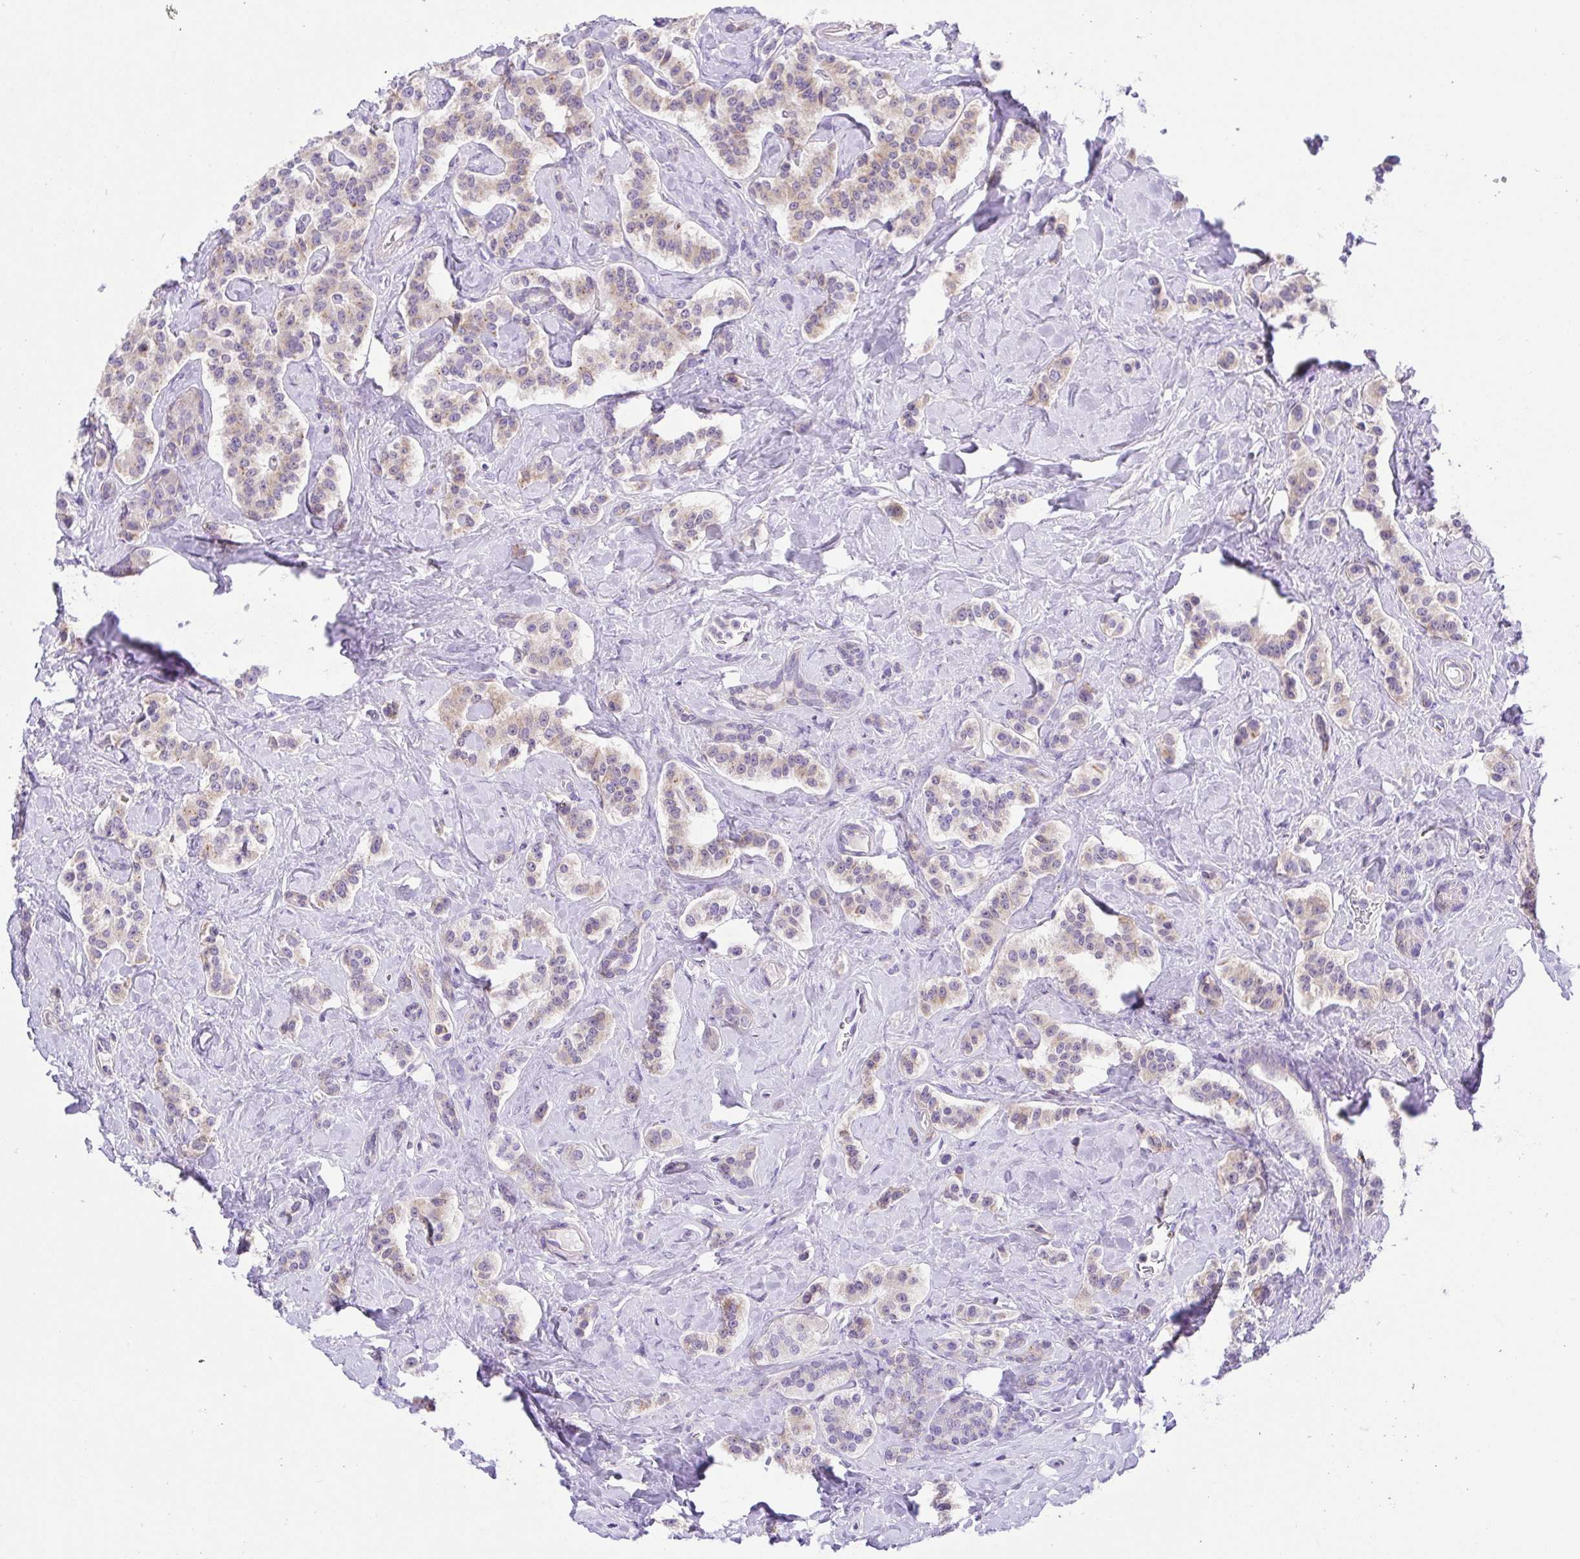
{"staining": {"intensity": "weak", "quantity": "25%-75%", "location": "cytoplasmic/membranous"}, "tissue": "carcinoid", "cell_type": "Tumor cells", "image_type": "cancer", "snomed": [{"axis": "morphology", "description": "Normal tissue, NOS"}, {"axis": "morphology", "description": "Carcinoid, malignant, NOS"}, {"axis": "topography", "description": "Pancreas"}], "caption": "This is an image of immunohistochemistry (IHC) staining of carcinoid, which shows weak positivity in the cytoplasmic/membranous of tumor cells.", "gene": "PRR14L", "patient": {"sex": "male", "age": 36}}